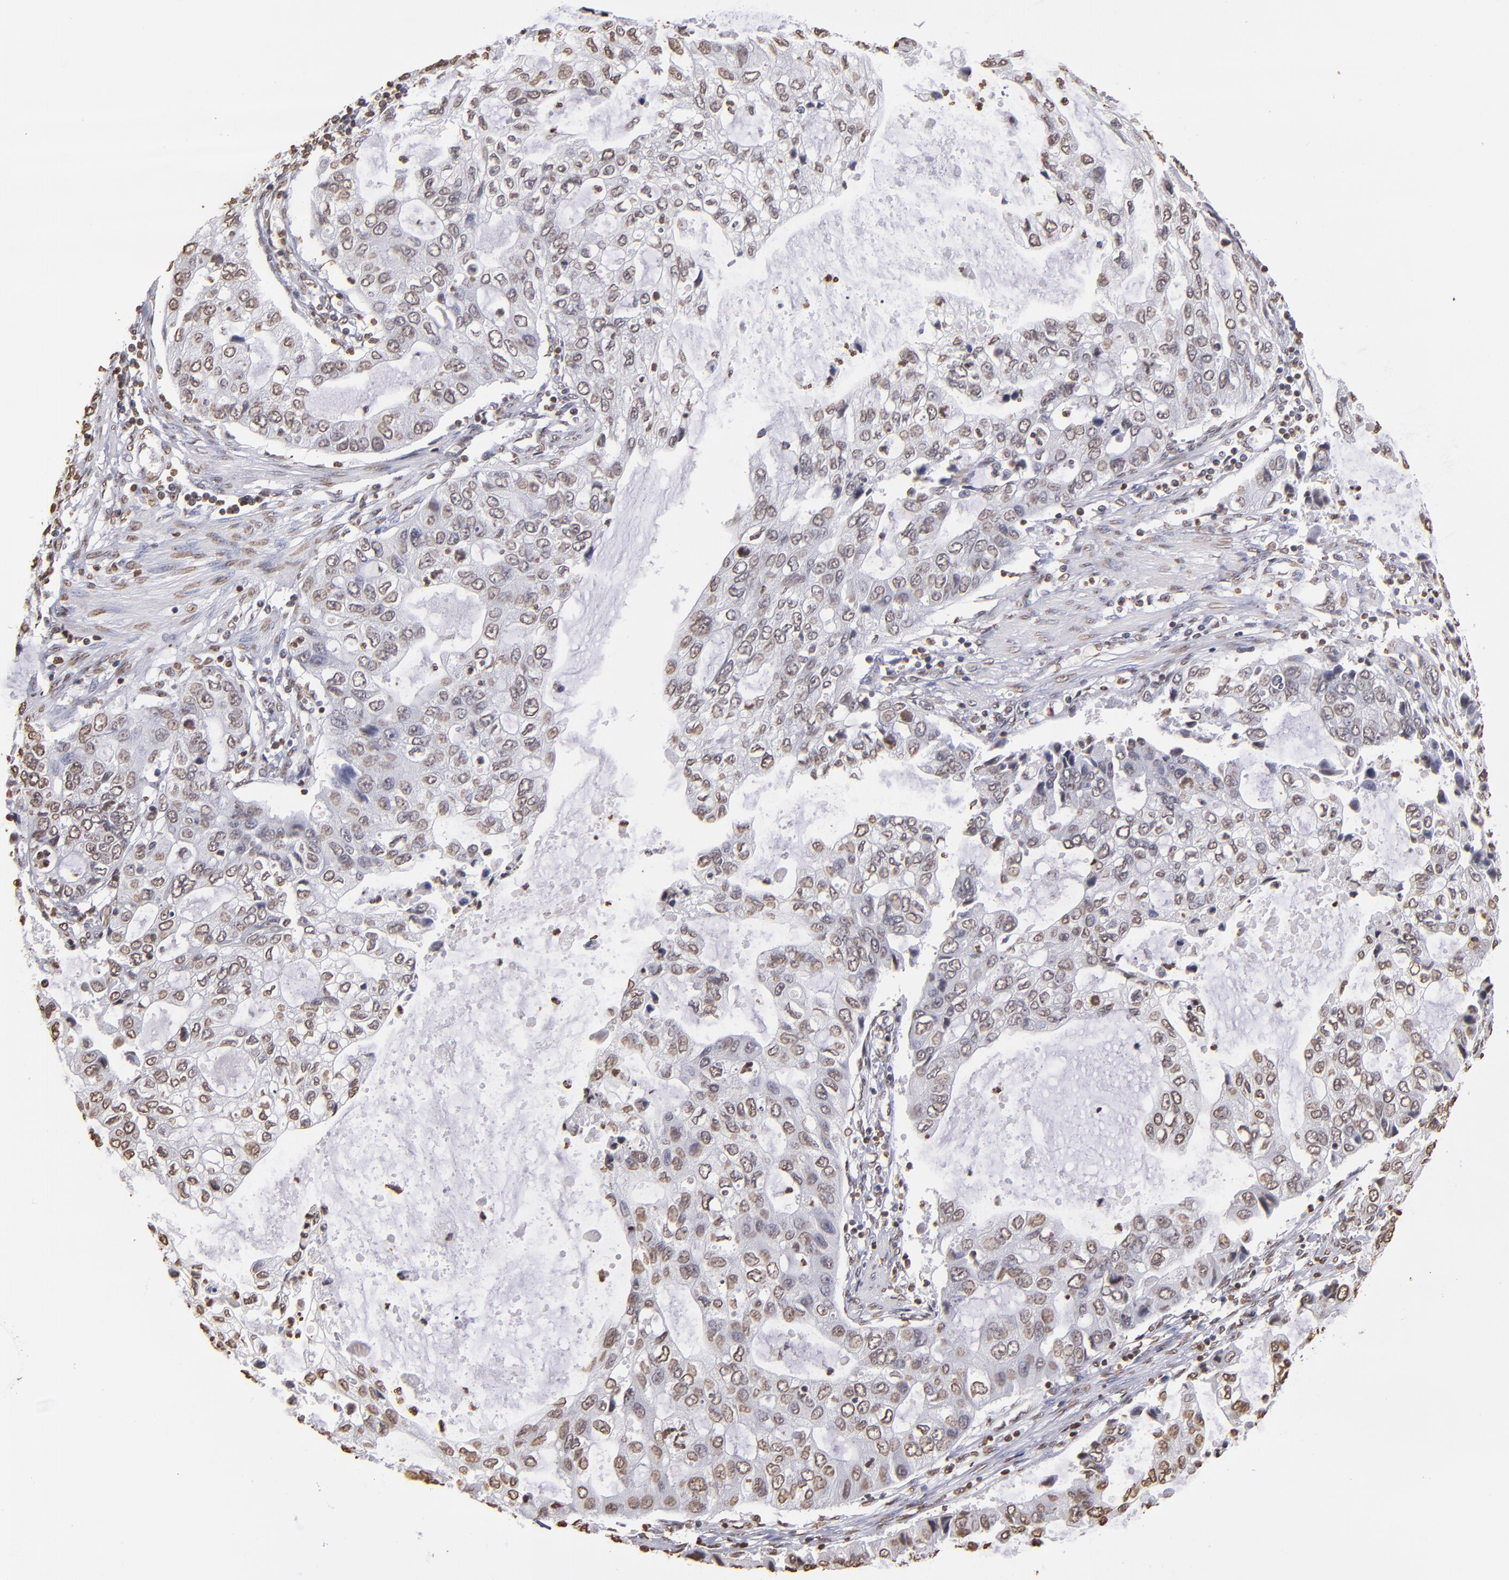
{"staining": {"intensity": "weak", "quantity": "<25%", "location": "nuclear"}, "tissue": "stomach cancer", "cell_type": "Tumor cells", "image_type": "cancer", "snomed": [{"axis": "morphology", "description": "Adenocarcinoma, NOS"}, {"axis": "topography", "description": "Stomach, upper"}], "caption": "Immunohistochemistry photomicrograph of neoplastic tissue: stomach cancer stained with DAB shows no significant protein staining in tumor cells. (DAB IHC with hematoxylin counter stain).", "gene": "LBX1", "patient": {"sex": "female", "age": 52}}